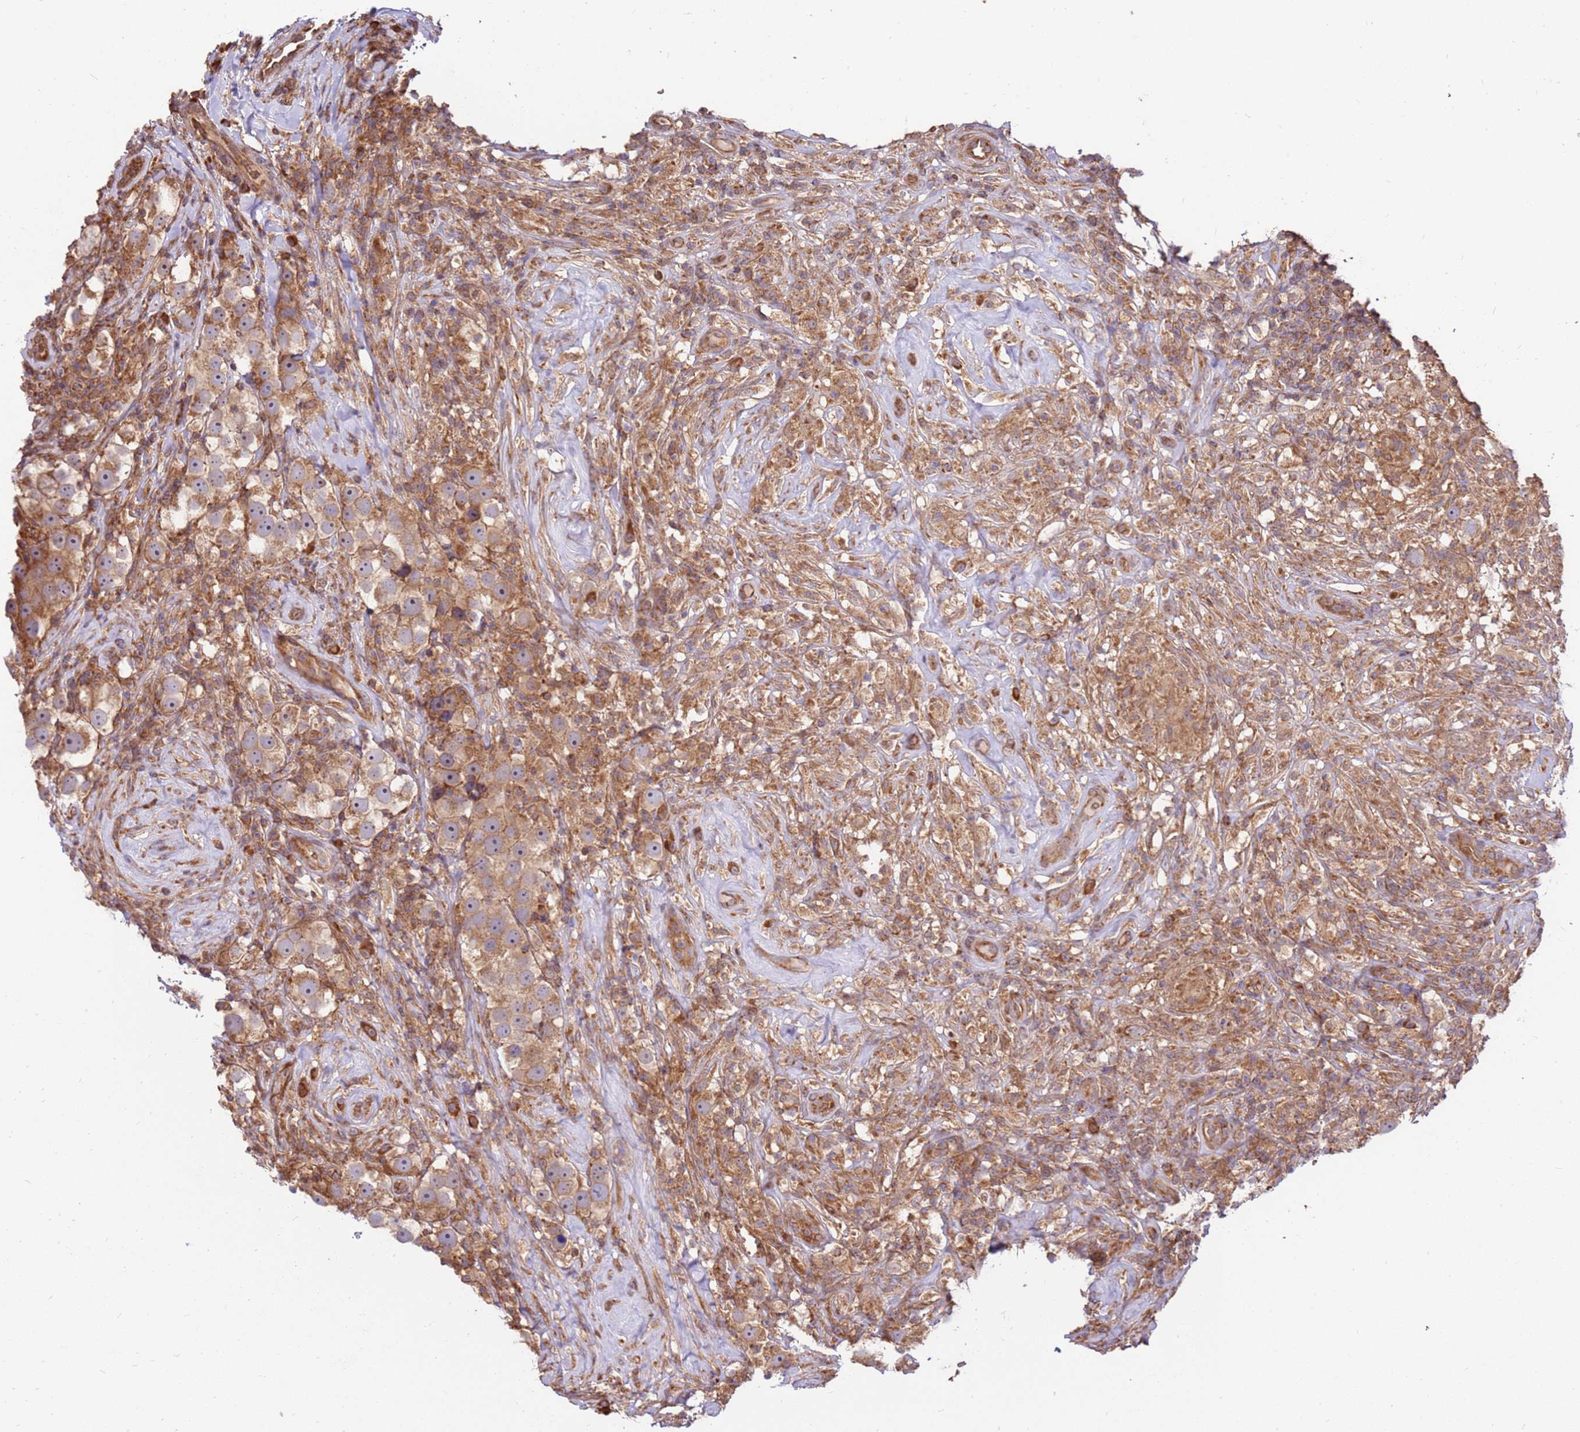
{"staining": {"intensity": "moderate", "quantity": ">75%", "location": "cytoplasmic/membranous"}, "tissue": "testis cancer", "cell_type": "Tumor cells", "image_type": "cancer", "snomed": [{"axis": "morphology", "description": "Seminoma, NOS"}, {"axis": "topography", "description": "Testis"}], "caption": "Protein staining exhibits moderate cytoplasmic/membranous staining in about >75% of tumor cells in testis seminoma. (DAB = brown stain, brightfield microscopy at high magnification).", "gene": "SLC44A5", "patient": {"sex": "male", "age": 49}}